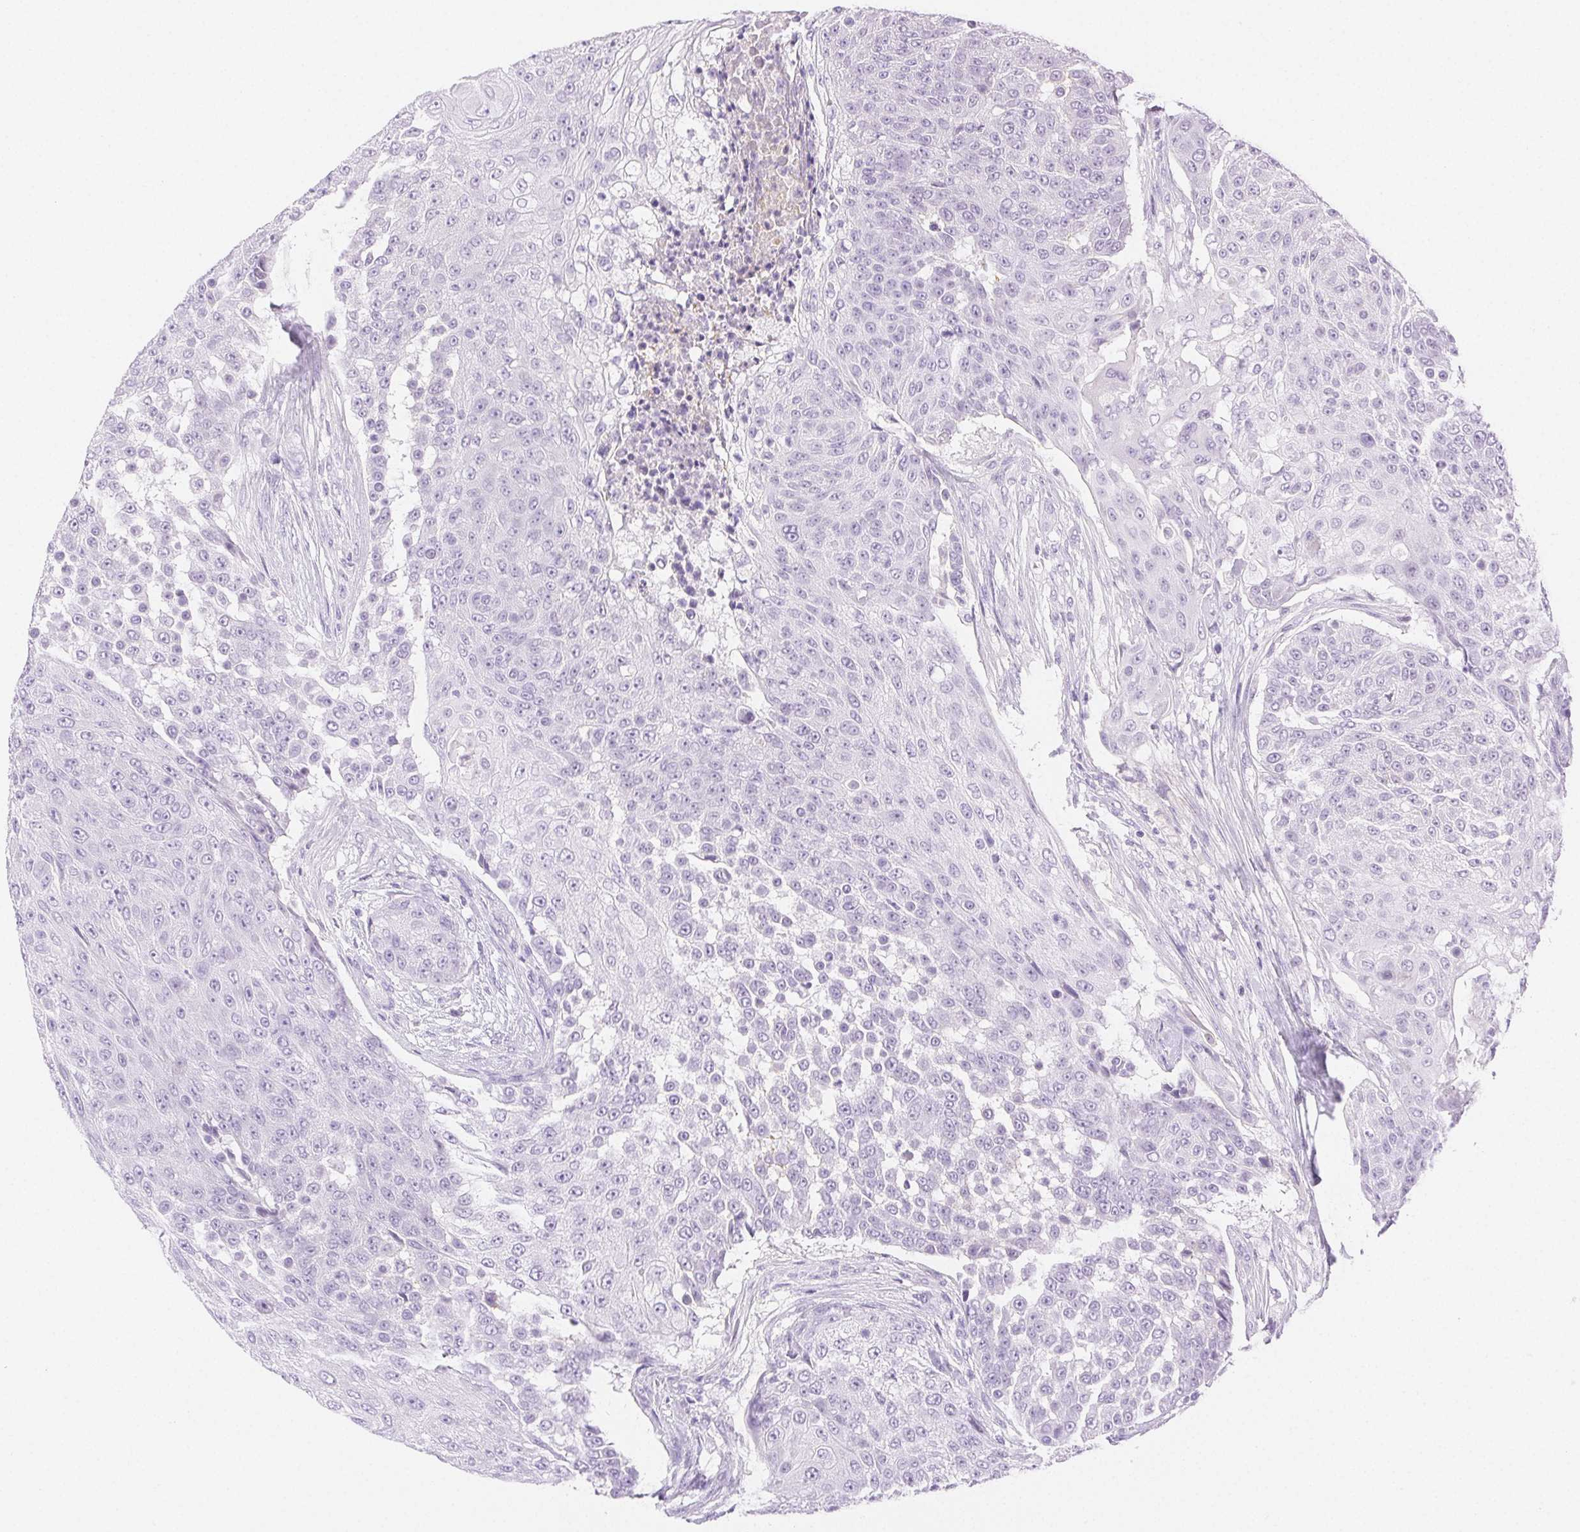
{"staining": {"intensity": "negative", "quantity": "none", "location": "none"}, "tissue": "urothelial cancer", "cell_type": "Tumor cells", "image_type": "cancer", "snomed": [{"axis": "morphology", "description": "Urothelial carcinoma, High grade"}, {"axis": "topography", "description": "Urinary bladder"}], "caption": "This is an immunohistochemistry photomicrograph of human urothelial carcinoma (high-grade). There is no expression in tumor cells.", "gene": "SPACA4", "patient": {"sex": "female", "age": 63}}